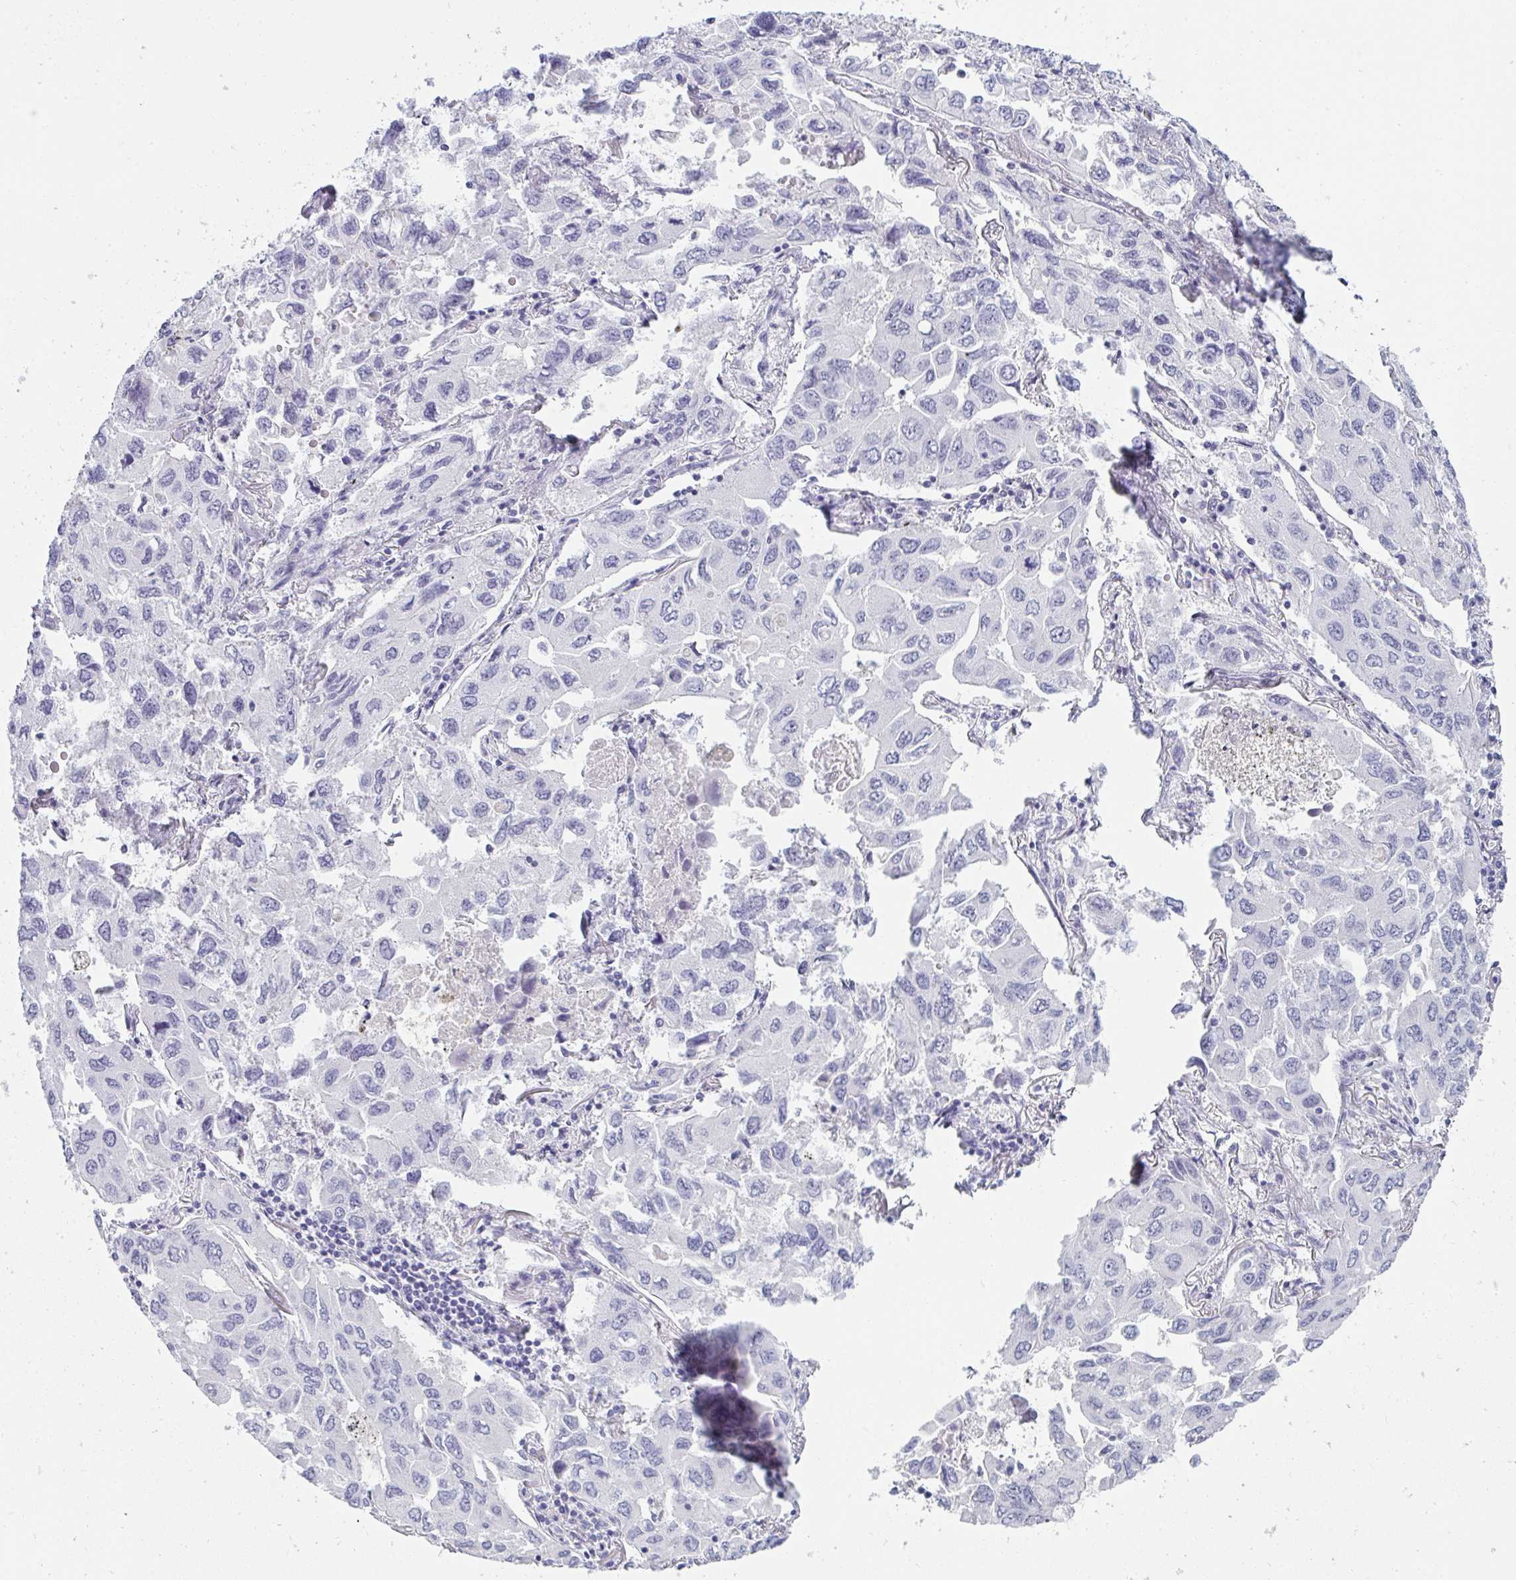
{"staining": {"intensity": "negative", "quantity": "none", "location": "none"}, "tissue": "lung cancer", "cell_type": "Tumor cells", "image_type": "cancer", "snomed": [{"axis": "morphology", "description": "Adenocarcinoma, NOS"}, {"axis": "topography", "description": "Lung"}], "caption": "The IHC micrograph has no significant expression in tumor cells of adenocarcinoma (lung) tissue.", "gene": "SHB", "patient": {"sex": "male", "age": 64}}